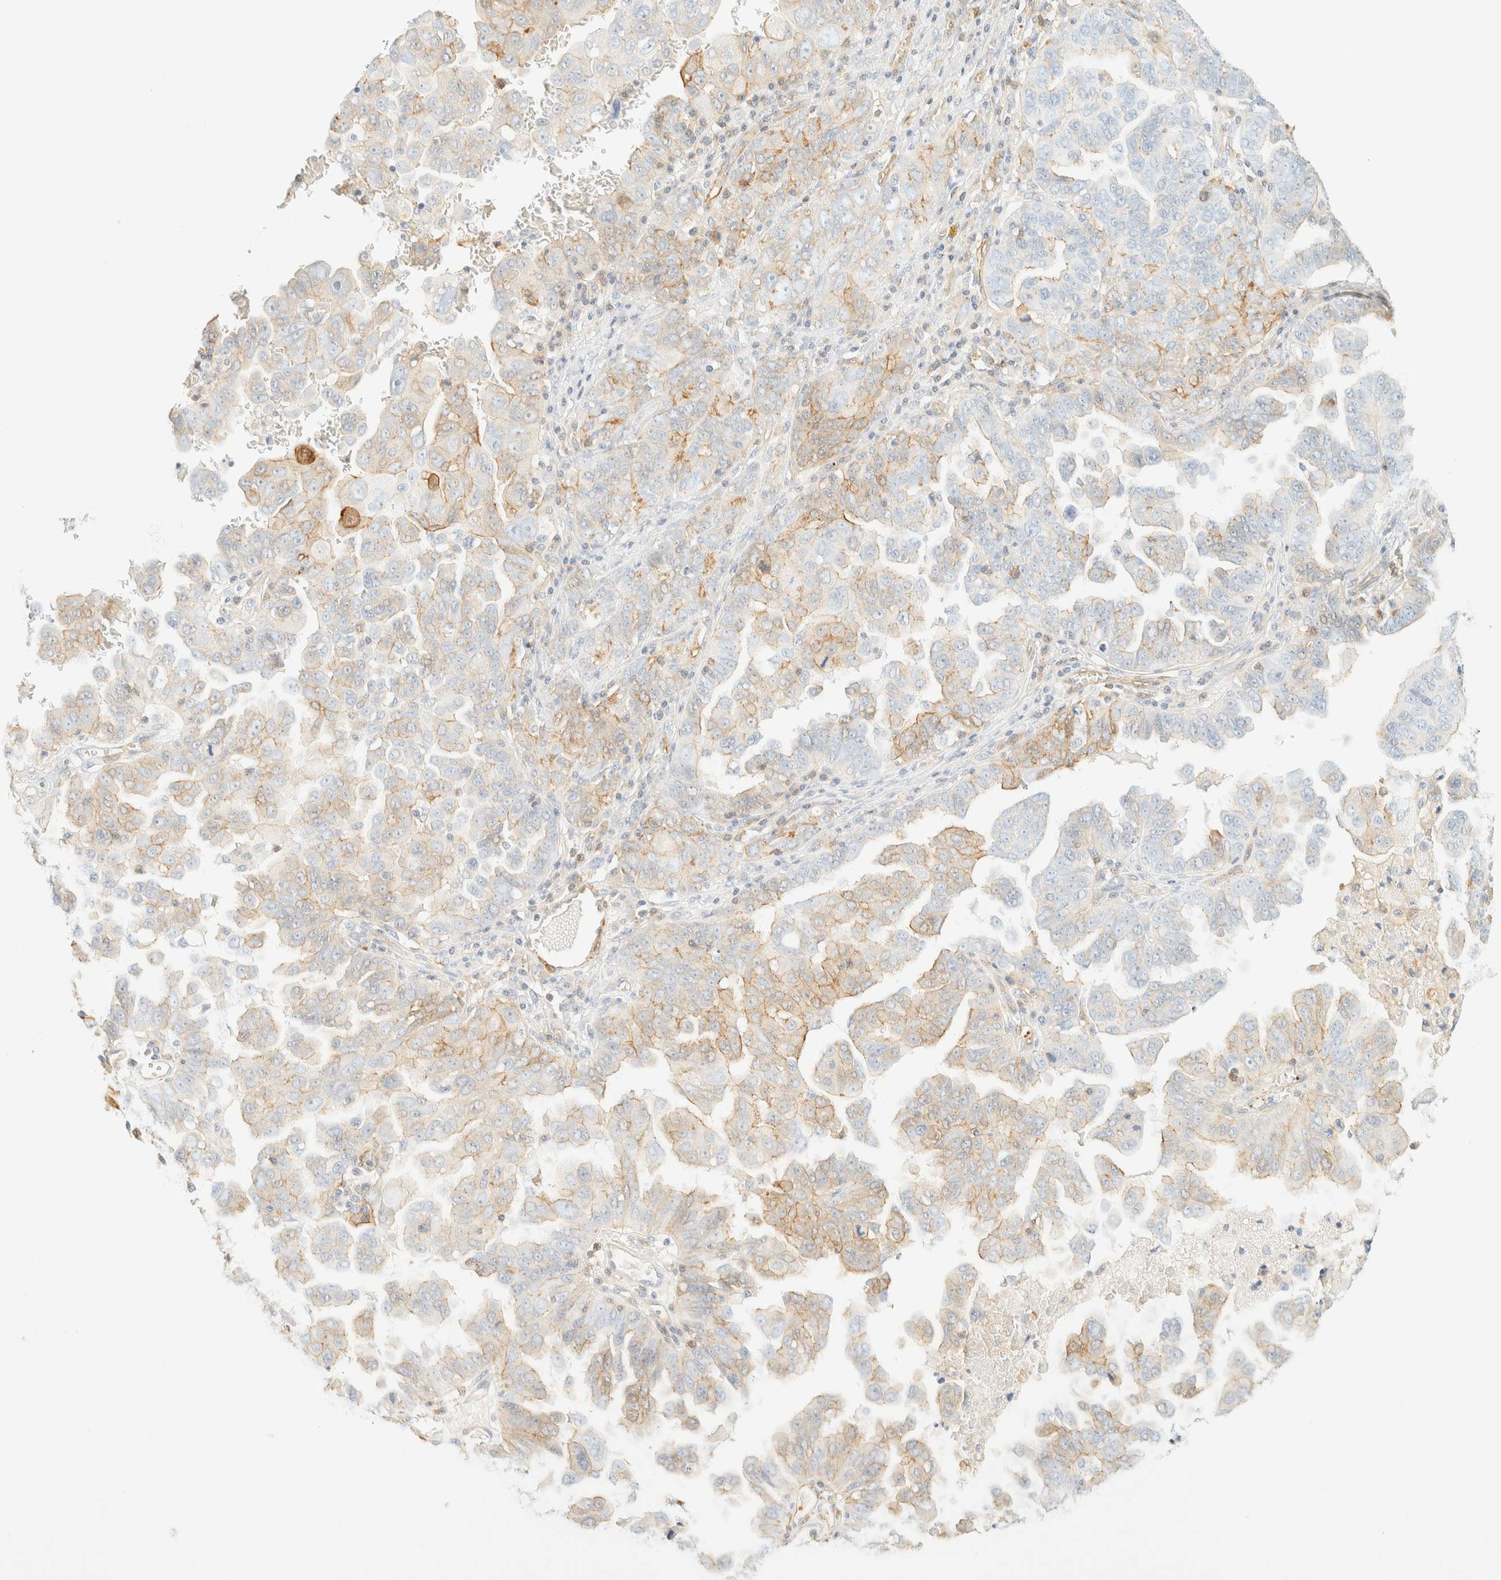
{"staining": {"intensity": "weak", "quantity": "25%-75%", "location": "cytoplasmic/membranous"}, "tissue": "ovarian cancer", "cell_type": "Tumor cells", "image_type": "cancer", "snomed": [{"axis": "morphology", "description": "Carcinoma, endometroid"}, {"axis": "topography", "description": "Ovary"}], "caption": "Immunohistochemistry (DAB) staining of human ovarian cancer displays weak cytoplasmic/membranous protein staining in approximately 25%-75% of tumor cells. (Brightfield microscopy of DAB IHC at high magnification).", "gene": "OTOP2", "patient": {"sex": "female", "age": 62}}